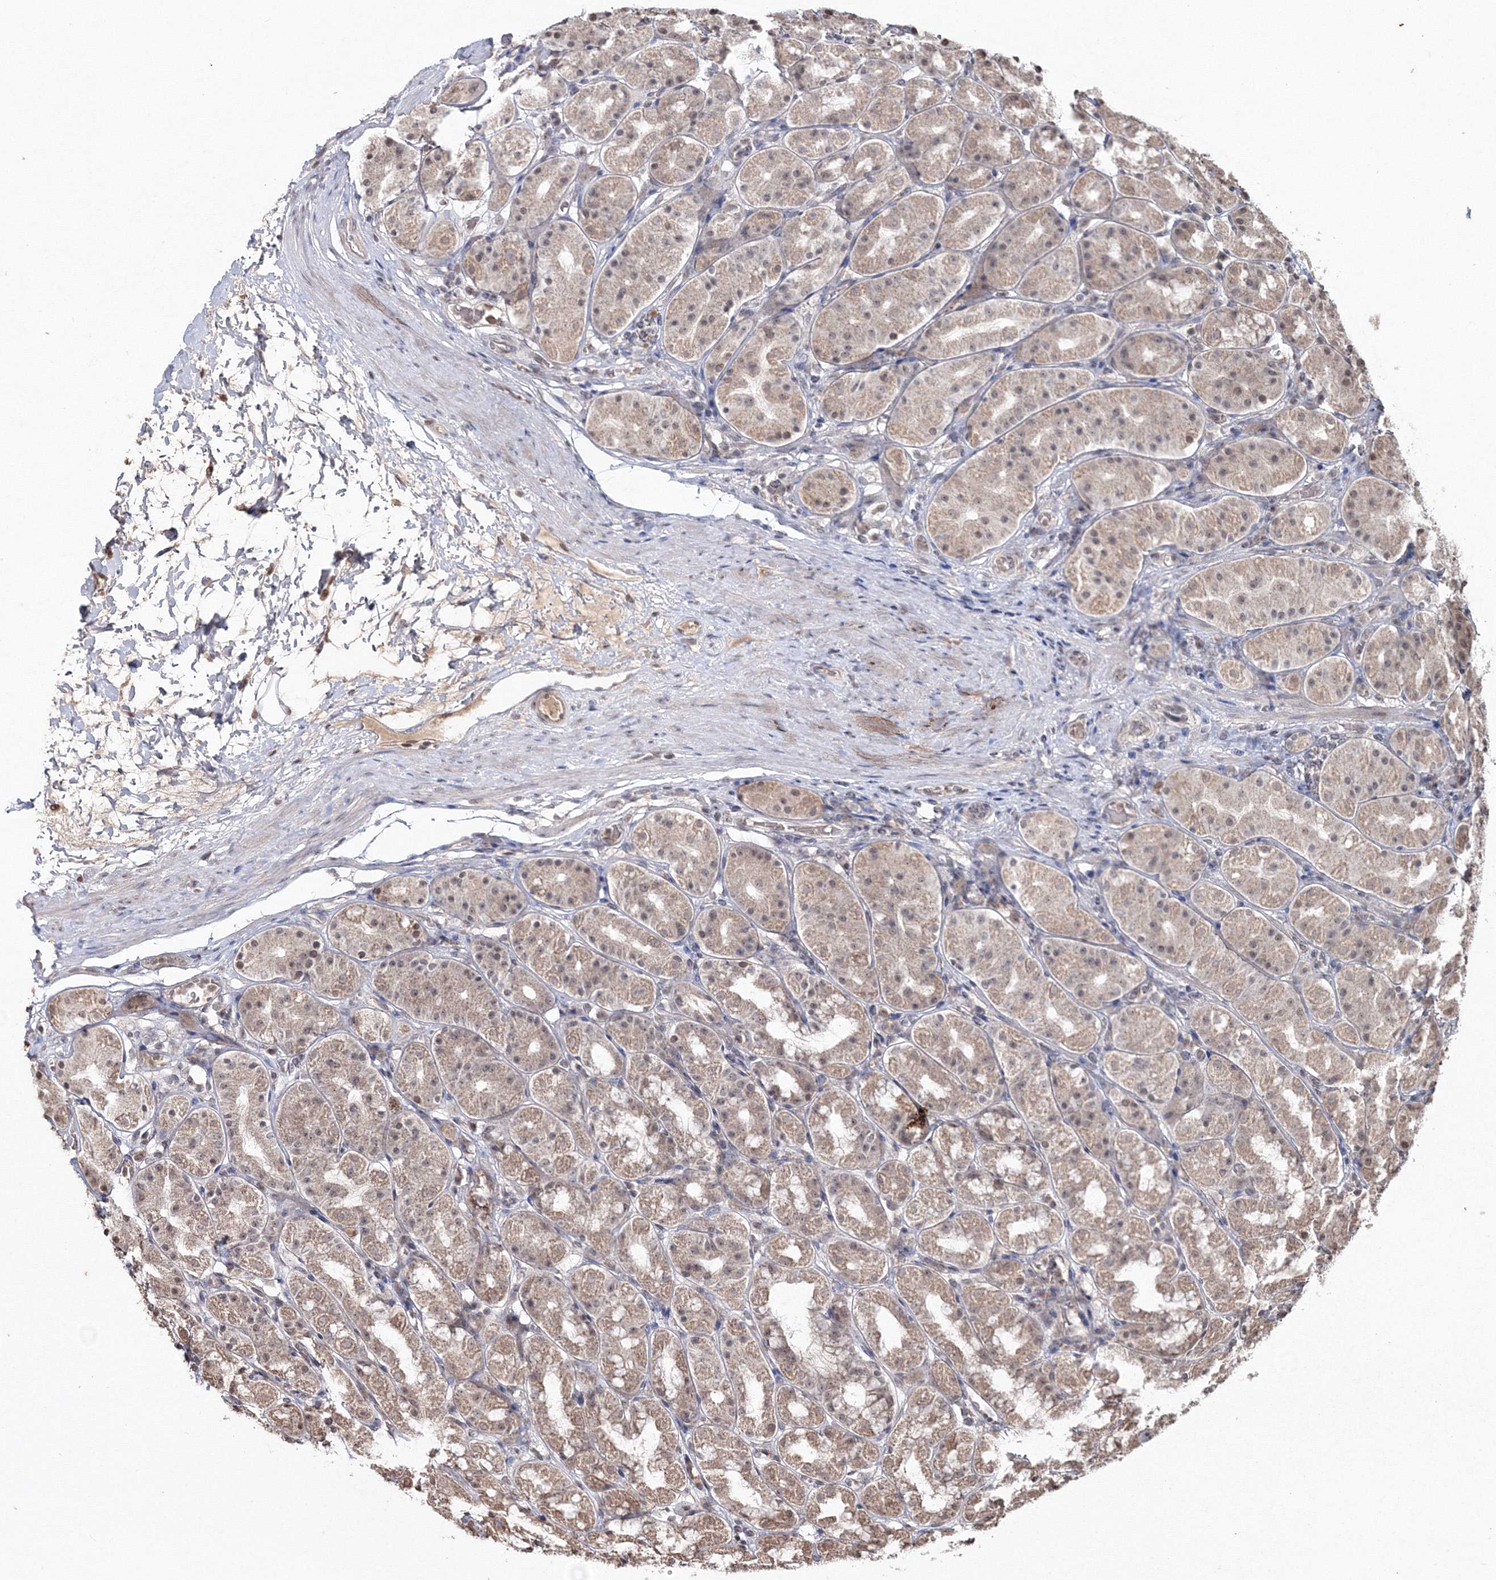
{"staining": {"intensity": "moderate", "quantity": "25%-75%", "location": "cytoplasmic/membranous"}, "tissue": "stomach", "cell_type": "Glandular cells", "image_type": "normal", "snomed": [{"axis": "morphology", "description": "Normal tissue, NOS"}, {"axis": "topography", "description": "Stomach, lower"}], "caption": "The histopathology image displays immunohistochemical staining of benign stomach. There is moderate cytoplasmic/membranous expression is present in about 25%-75% of glandular cells. (DAB (3,3'-diaminobenzidine) IHC with brightfield microscopy, high magnification).", "gene": "PEX13", "patient": {"sex": "female", "age": 56}}